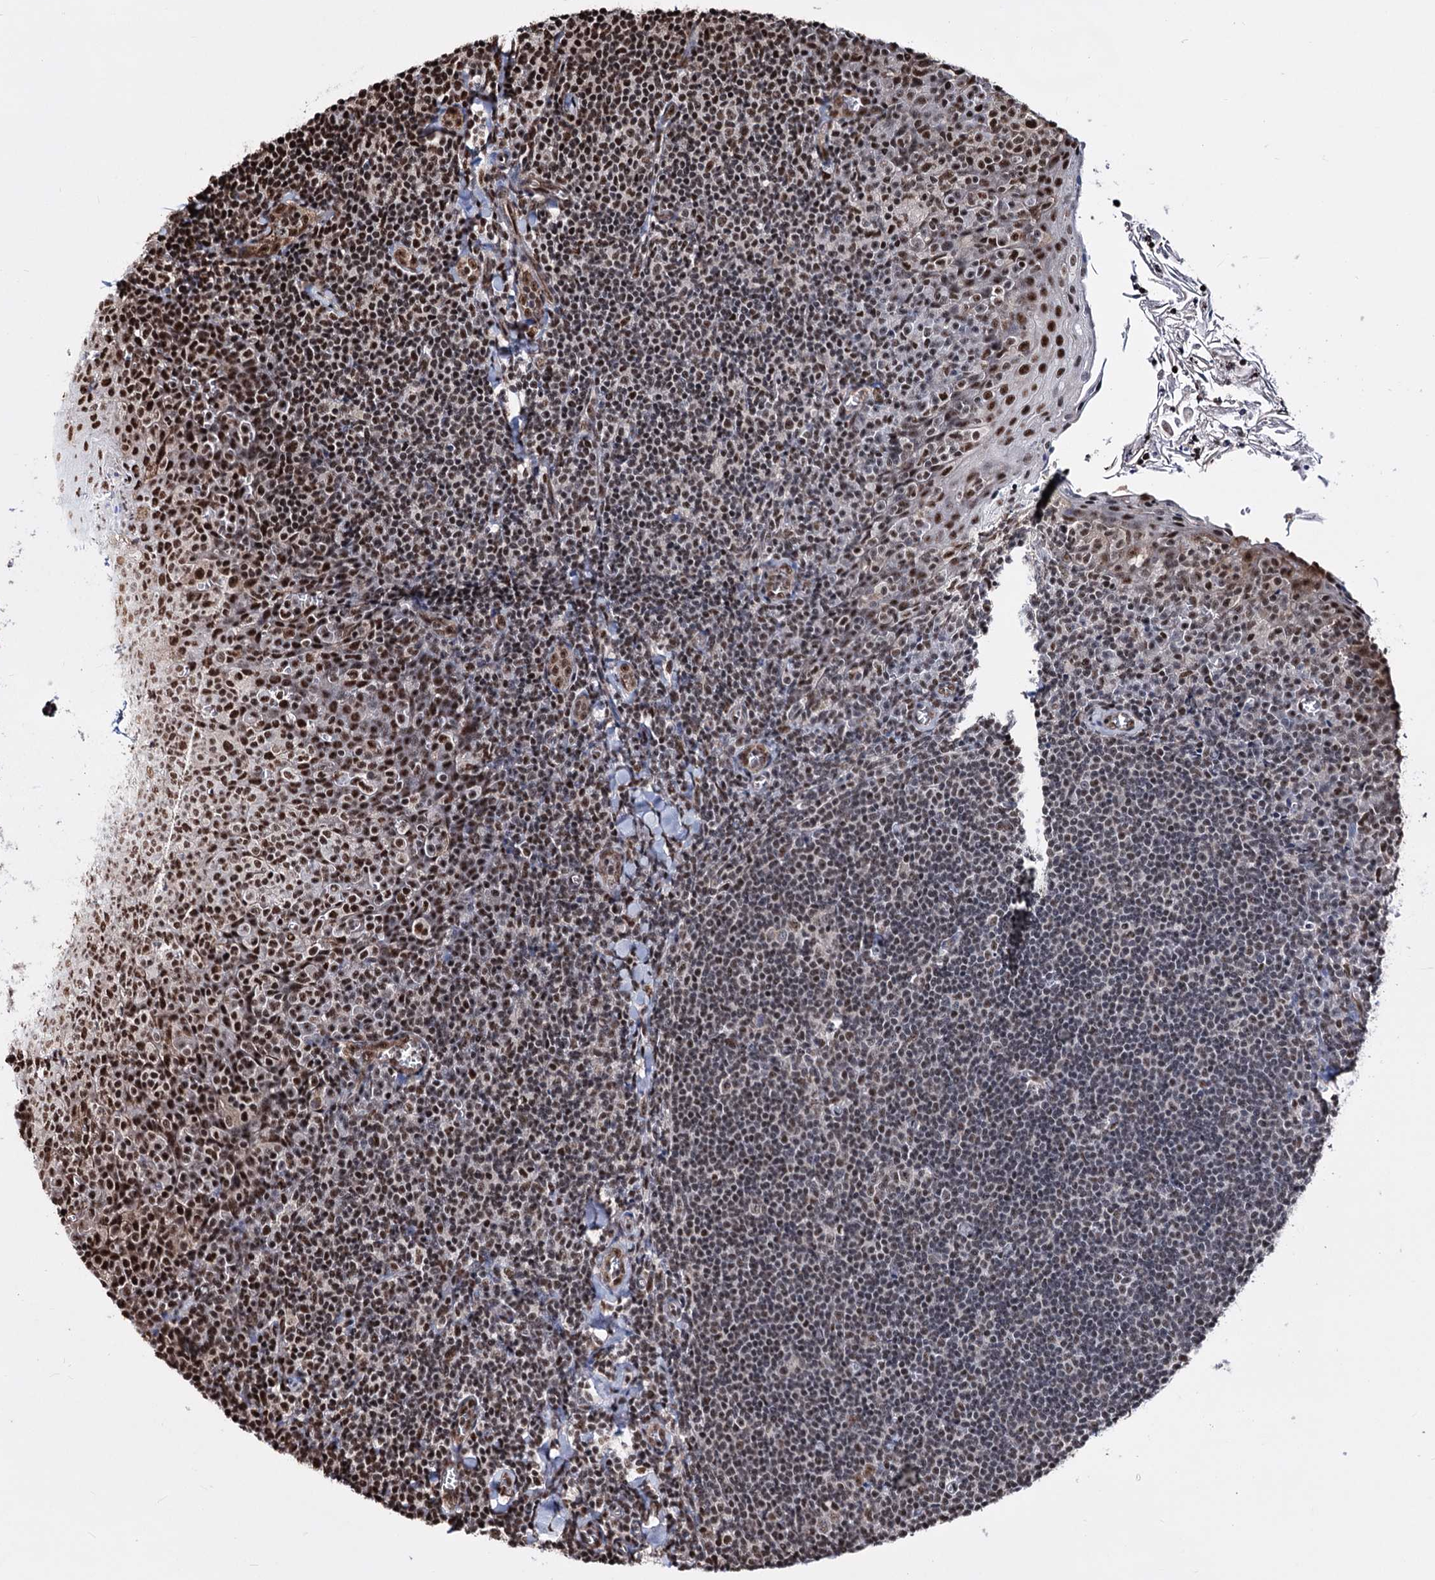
{"staining": {"intensity": "moderate", "quantity": ">75%", "location": "nuclear"}, "tissue": "tonsil", "cell_type": "Germinal center cells", "image_type": "normal", "snomed": [{"axis": "morphology", "description": "Normal tissue, NOS"}, {"axis": "topography", "description": "Tonsil"}], "caption": "Immunohistochemical staining of normal human tonsil displays moderate nuclear protein staining in approximately >75% of germinal center cells. The staining was performed using DAB to visualize the protein expression in brown, while the nuclei were stained in blue with hematoxylin (Magnification: 20x).", "gene": "CHMP7", "patient": {"sex": "male", "age": 27}}